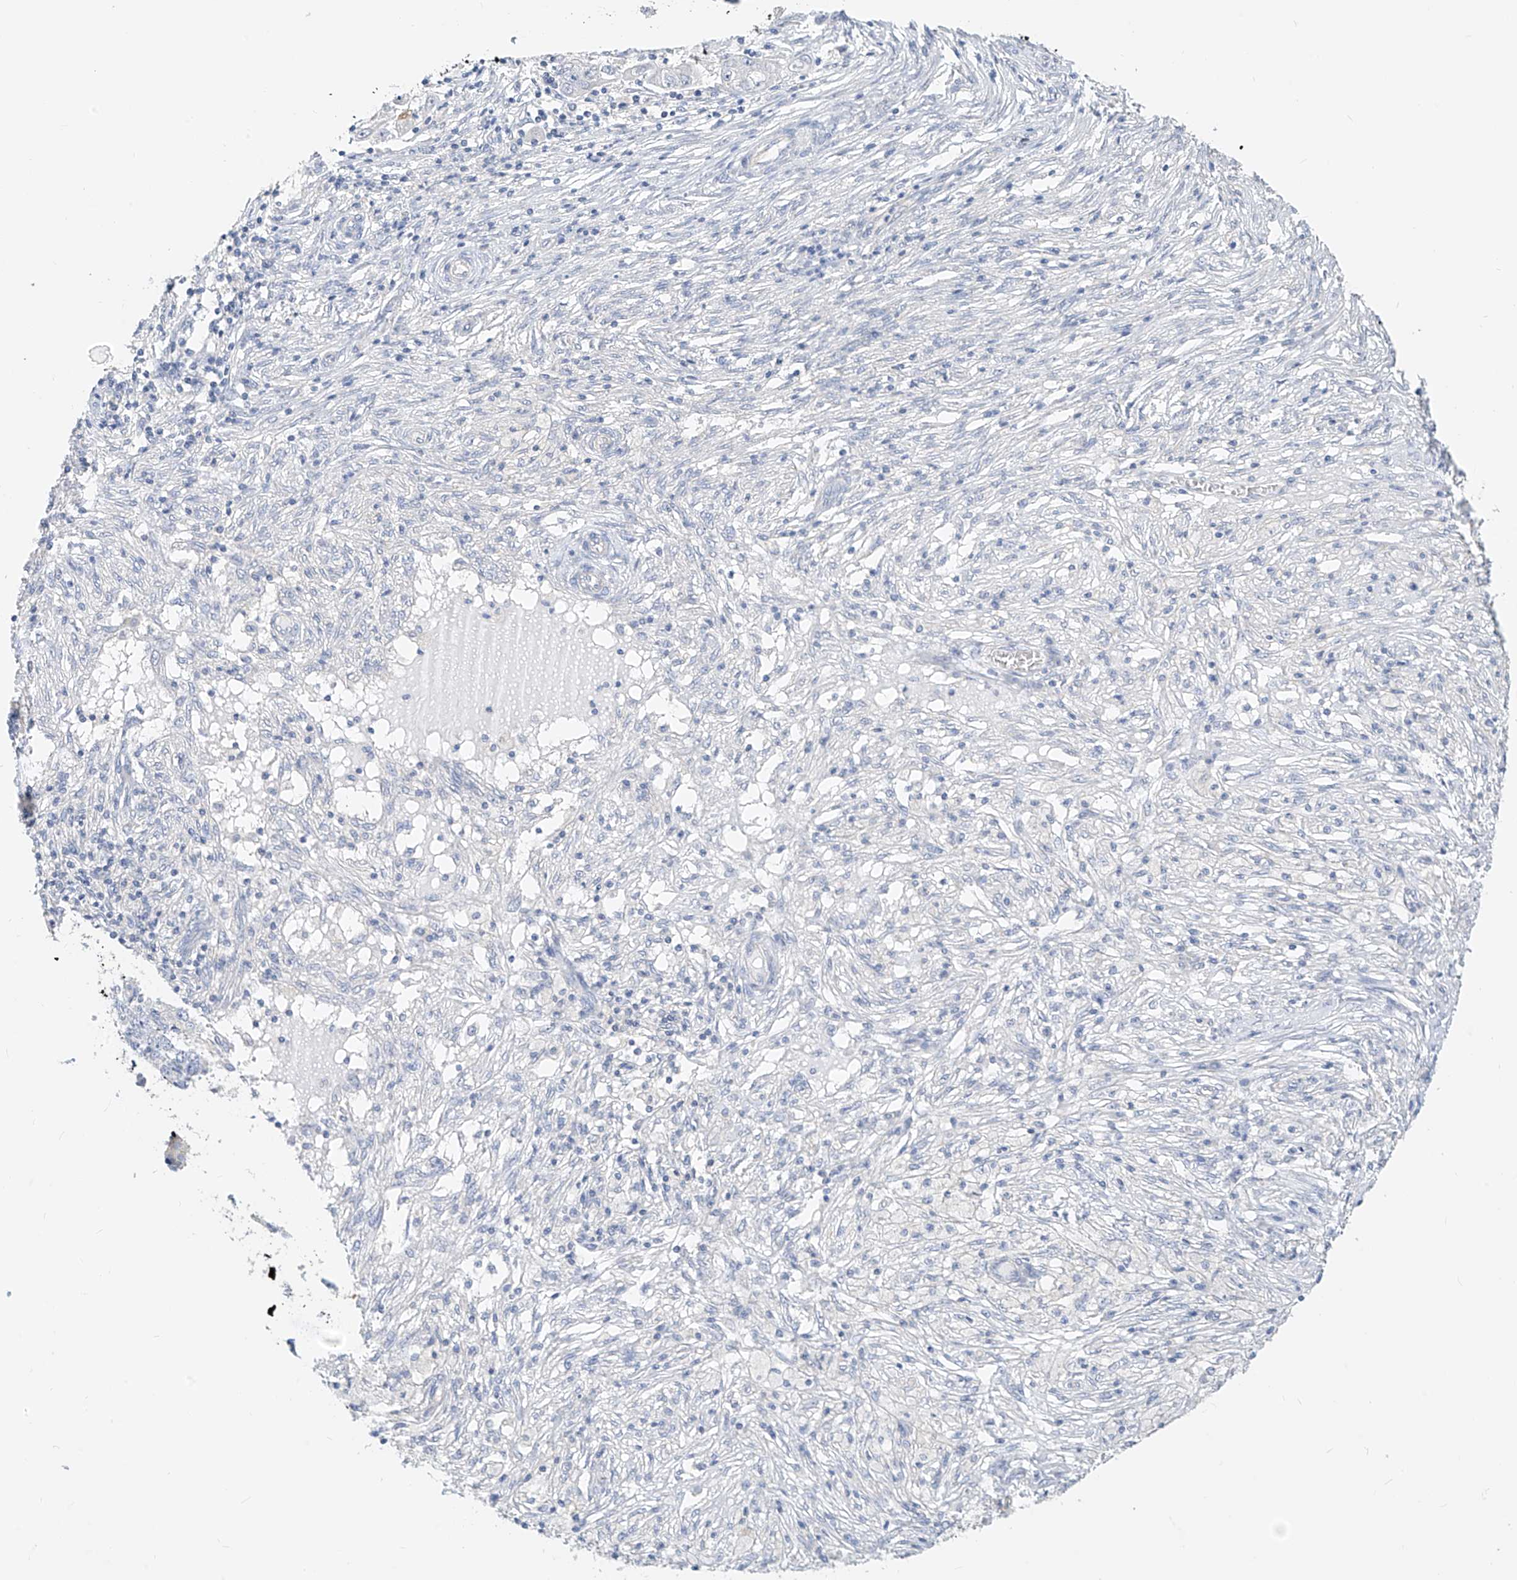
{"staining": {"intensity": "negative", "quantity": "none", "location": "none"}, "tissue": "ovarian cancer", "cell_type": "Tumor cells", "image_type": "cancer", "snomed": [{"axis": "morphology", "description": "Carcinoma, endometroid"}, {"axis": "topography", "description": "Ovary"}], "caption": "Immunohistochemistry (IHC) photomicrograph of neoplastic tissue: human ovarian endometroid carcinoma stained with DAB (3,3'-diaminobenzidine) demonstrates no significant protein positivity in tumor cells.", "gene": "ZZEF1", "patient": {"sex": "female", "age": 42}}